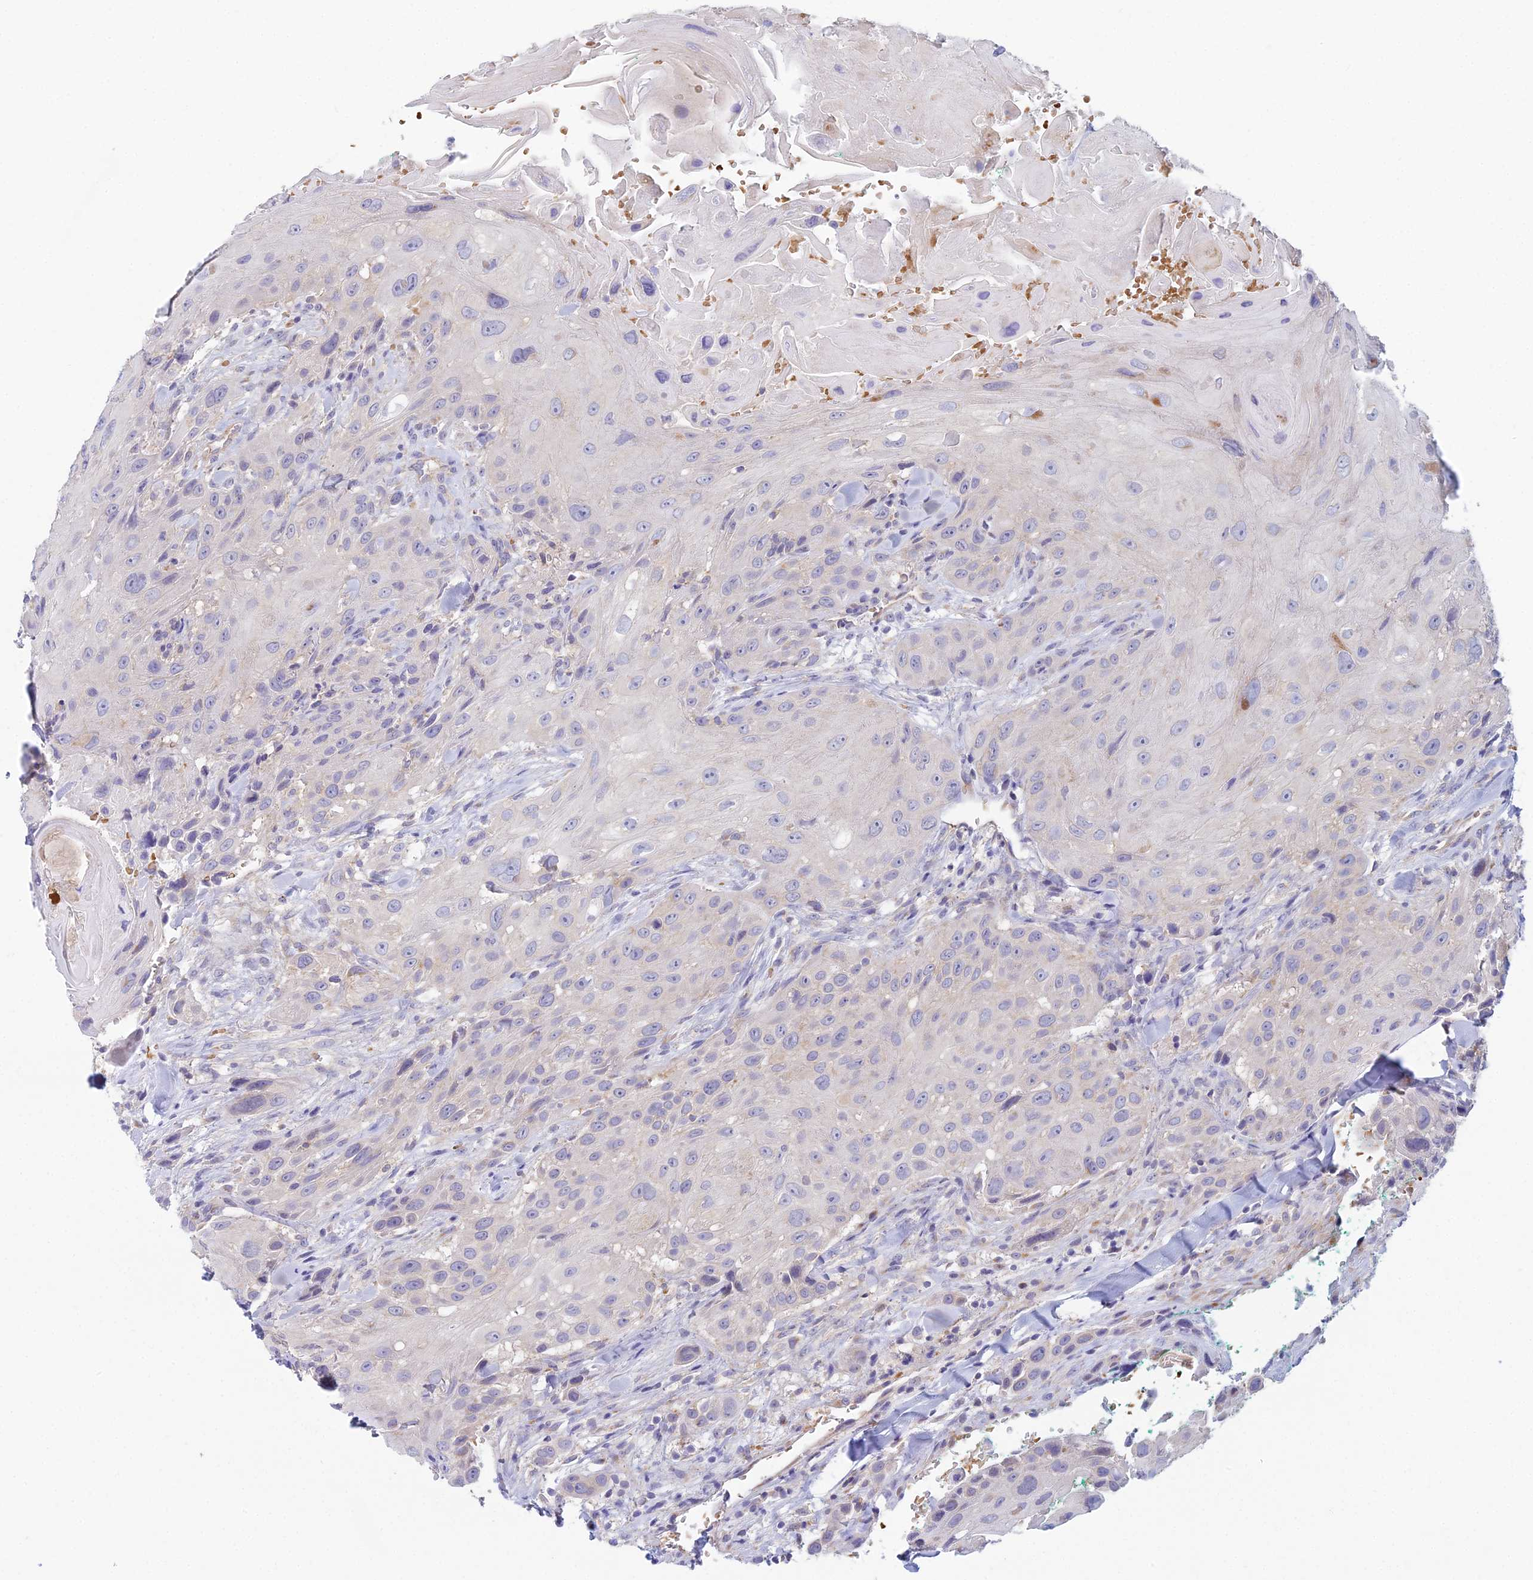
{"staining": {"intensity": "negative", "quantity": "none", "location": "none"}, "tissue": "head and neck cancer", "cell_type": "Tumor cells", "image_type": "cancer", "snomed": [{"axis": "morphology", "description": "Squamous cell carcinoma, NOS"}, {"axis": "topography", "description": "Head-Neck"}], "caption": "An immunohistochemistry (IHC) photomicrograph of head and neck cancer (squamous cell carcinoma) is shown. There is no staining in tumor cells of head and neck cancer (squamous cell carcinoma). (DAB (3,3'-diaminobenzidine) IHC, high magnification).", "gene": "ZNF564", "patient": {"sex": "male", "age": 81}}